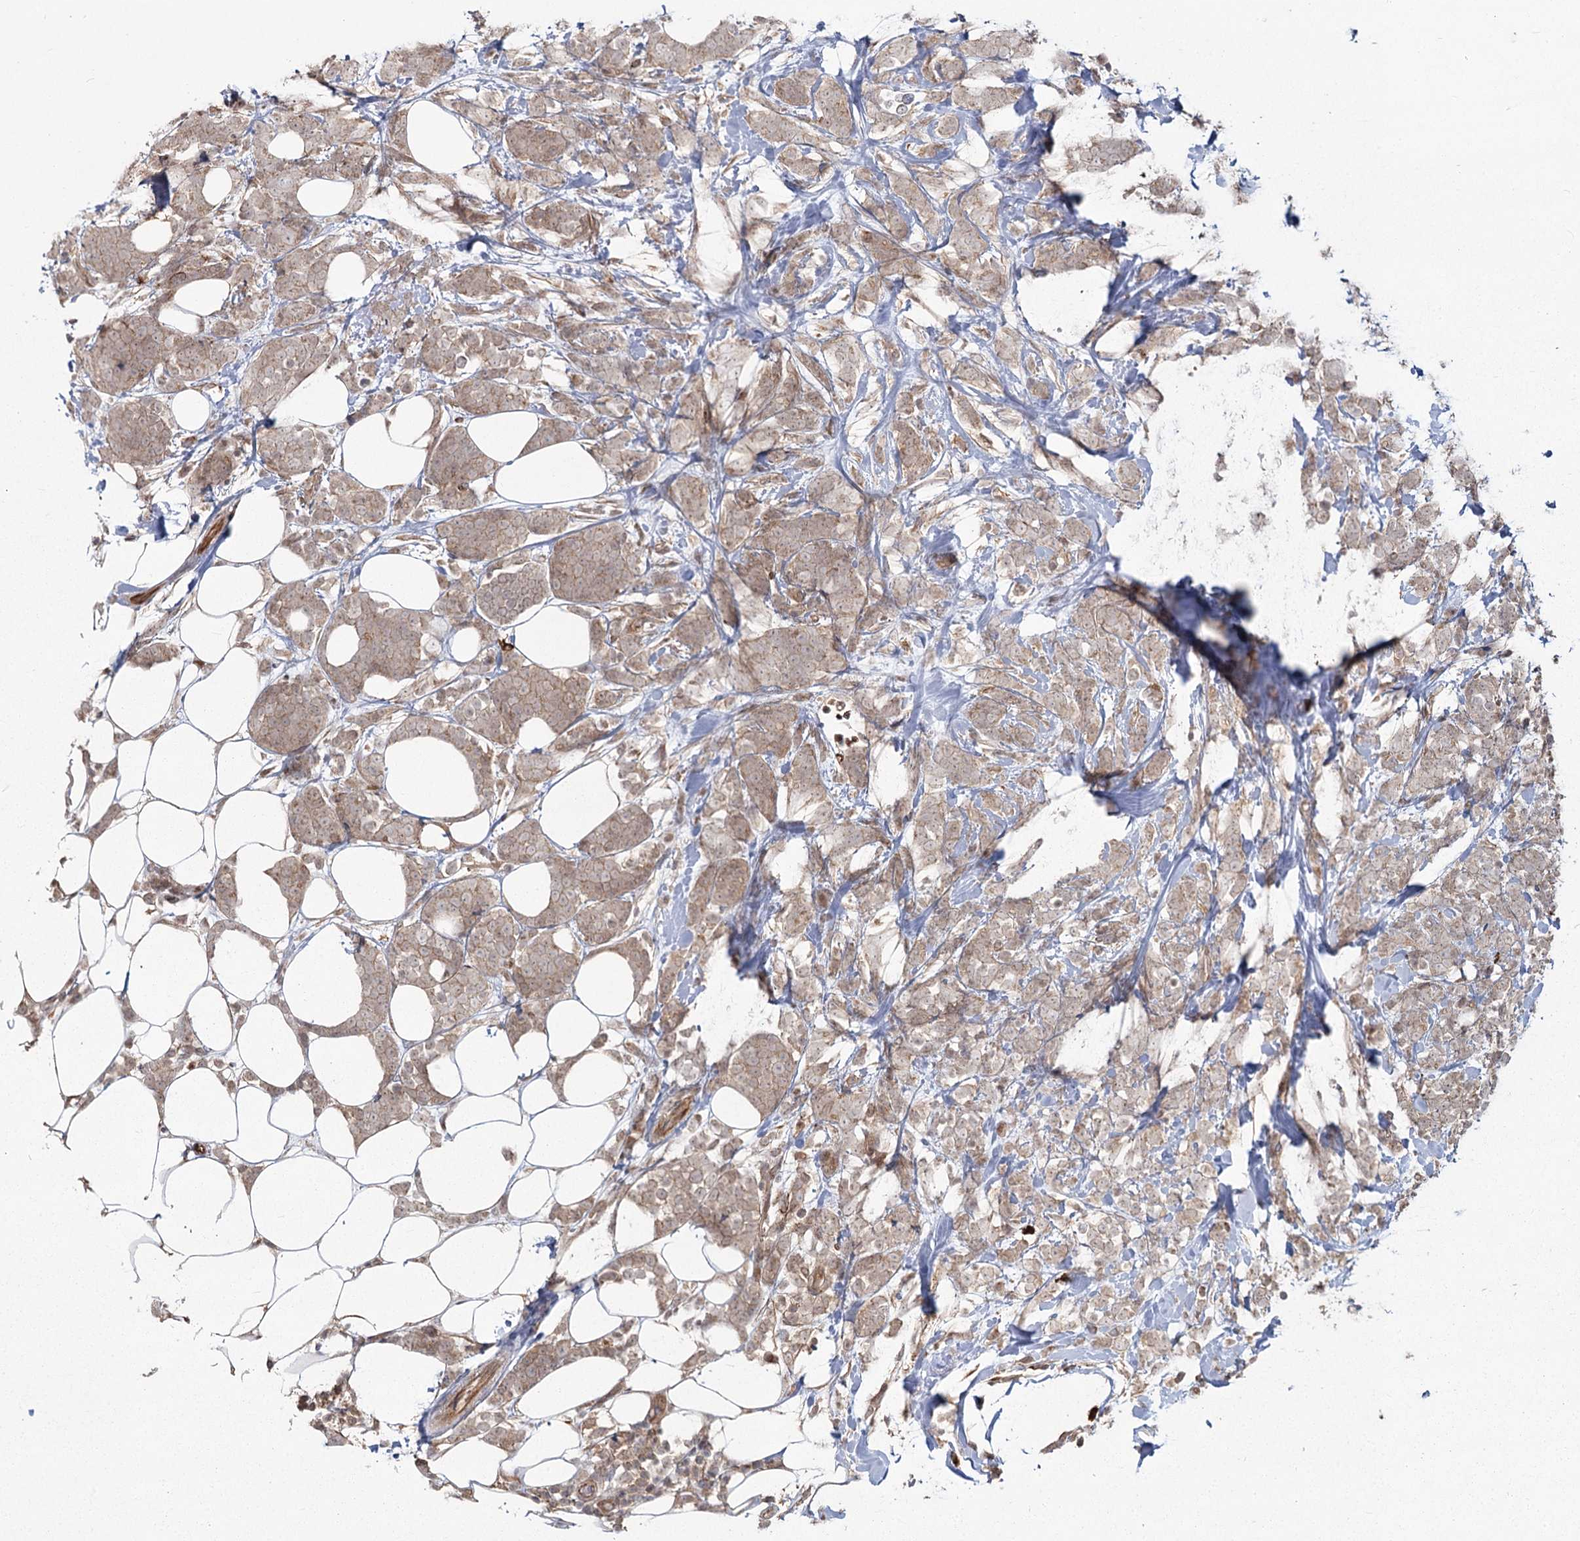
{"staining": {"intensity": "weak", "quantity": ">75%", "location": "cytoplasmic/membranous"}, "tissue": "breast cancer", "cell_type": "Tumor cells", "image_type": "cancer", "snomed": [{"axis": "morphology", "description": "Lobular carcinoma"}, {"axis": "topography", "description": "Breast"}], "caption": "Immunohistochemical staining of breast cancer demonstrates weak cytoplasmic/membranous protein expression in about >75% of tumor cells. Using DAB (3,3'-diaminobenzidine) (brown) and hematoxylin (blue) stains, captured at high magnification using brightfield microscopy.", "gene": "AP2M1", "patient": {"sex": "female", "age": 58}}